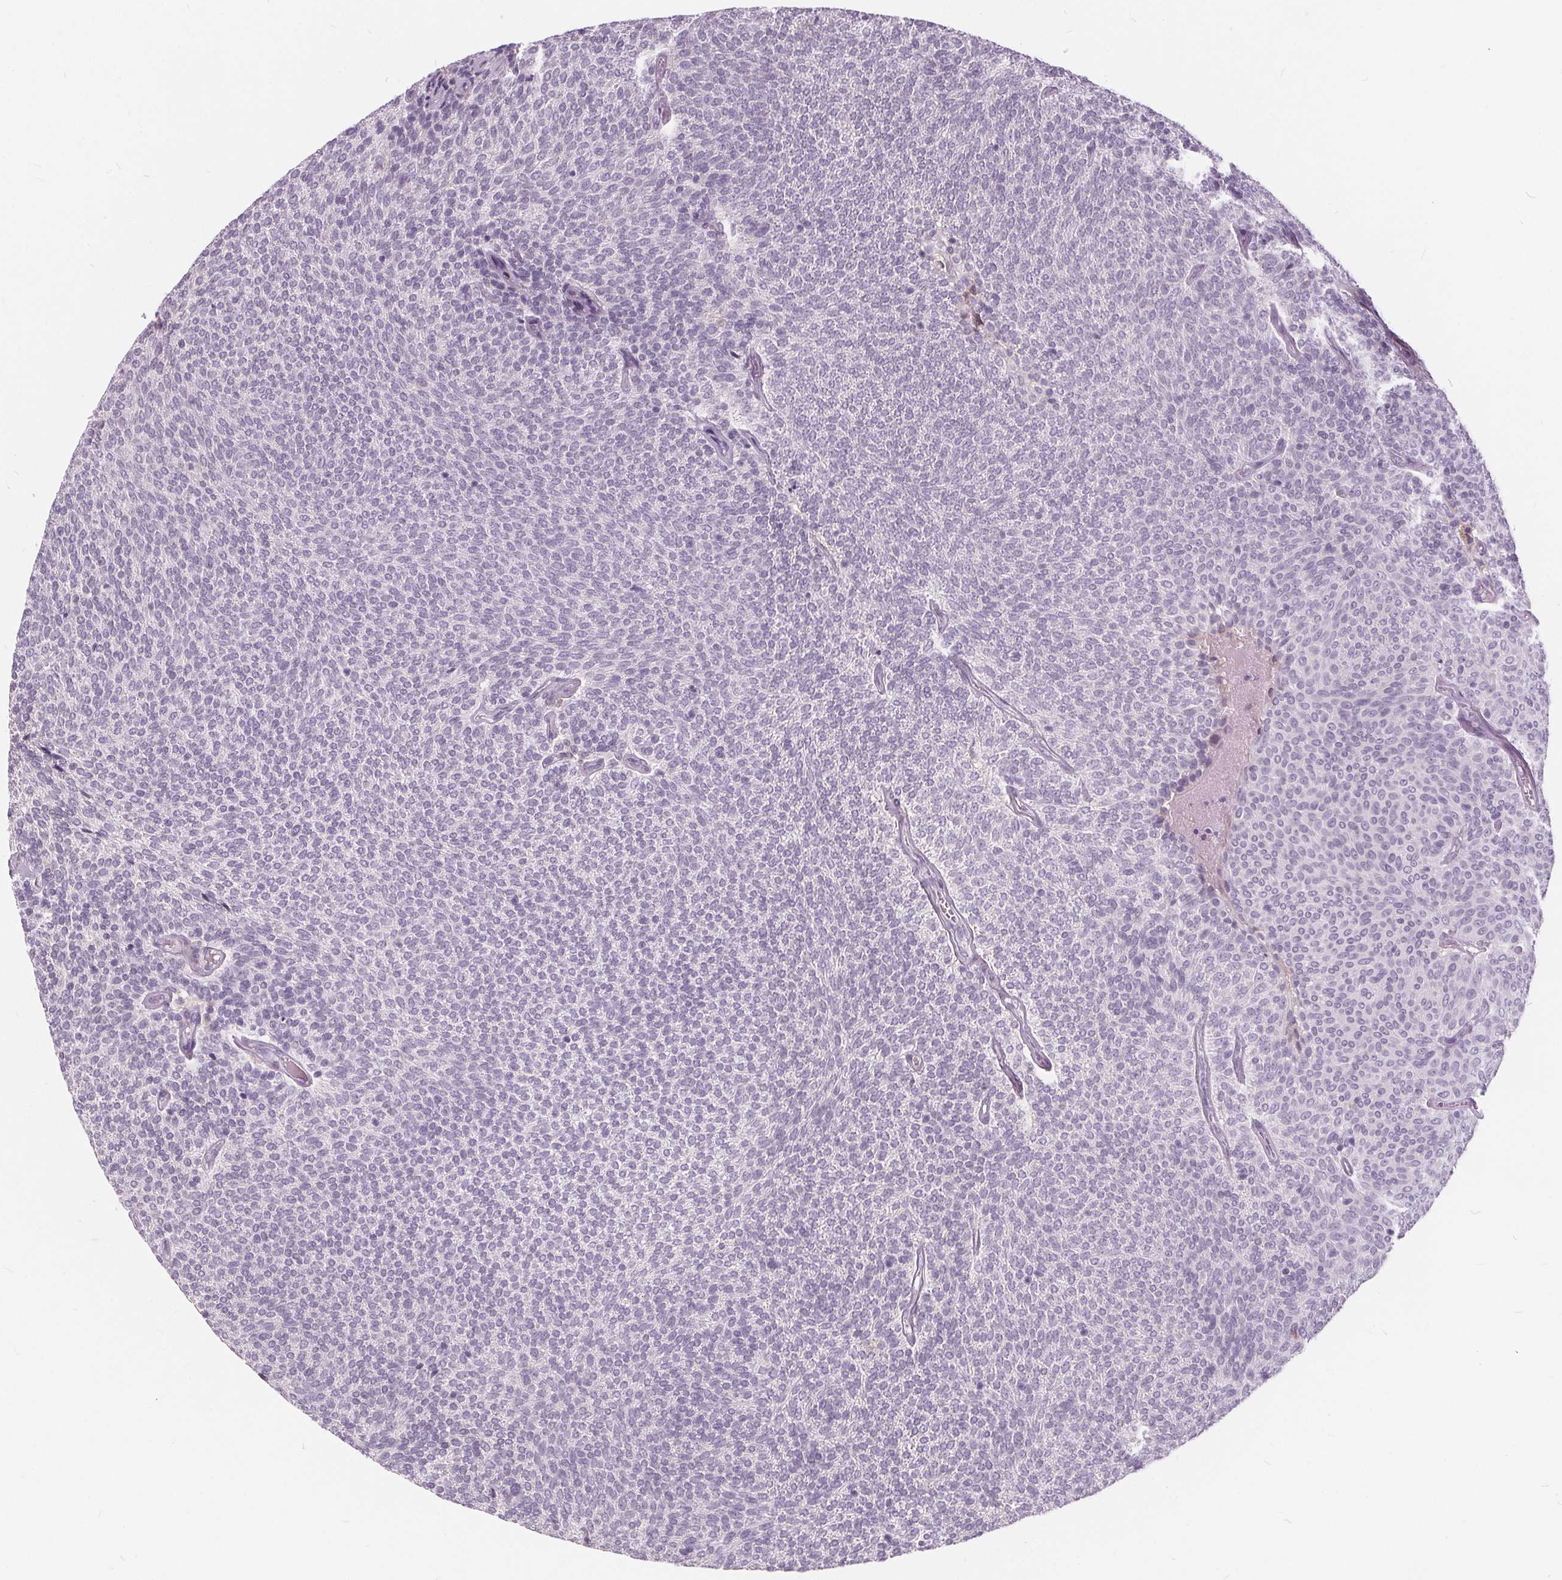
{"staining": {"intensity": "negative", "quantity": "none", "location": "none"}, "tissue": "urothelial cancer", "cell_type": "Tumor cells", "image_type": "cancer", "snomed": [{"axis": "morphology", "description": "Urothelial carcinoma, Low grade"}, {"axis": "topography", "description": "Urinary bladder"}], "caption": "This image is of urothelial cancer stained with immunohistochemistry to label a protein in brown with the nuclei are counter-stained blue. There is no staining in tumor cells.", "gene": "HAAO", "patient": {"sex": "male", "age": 77}}